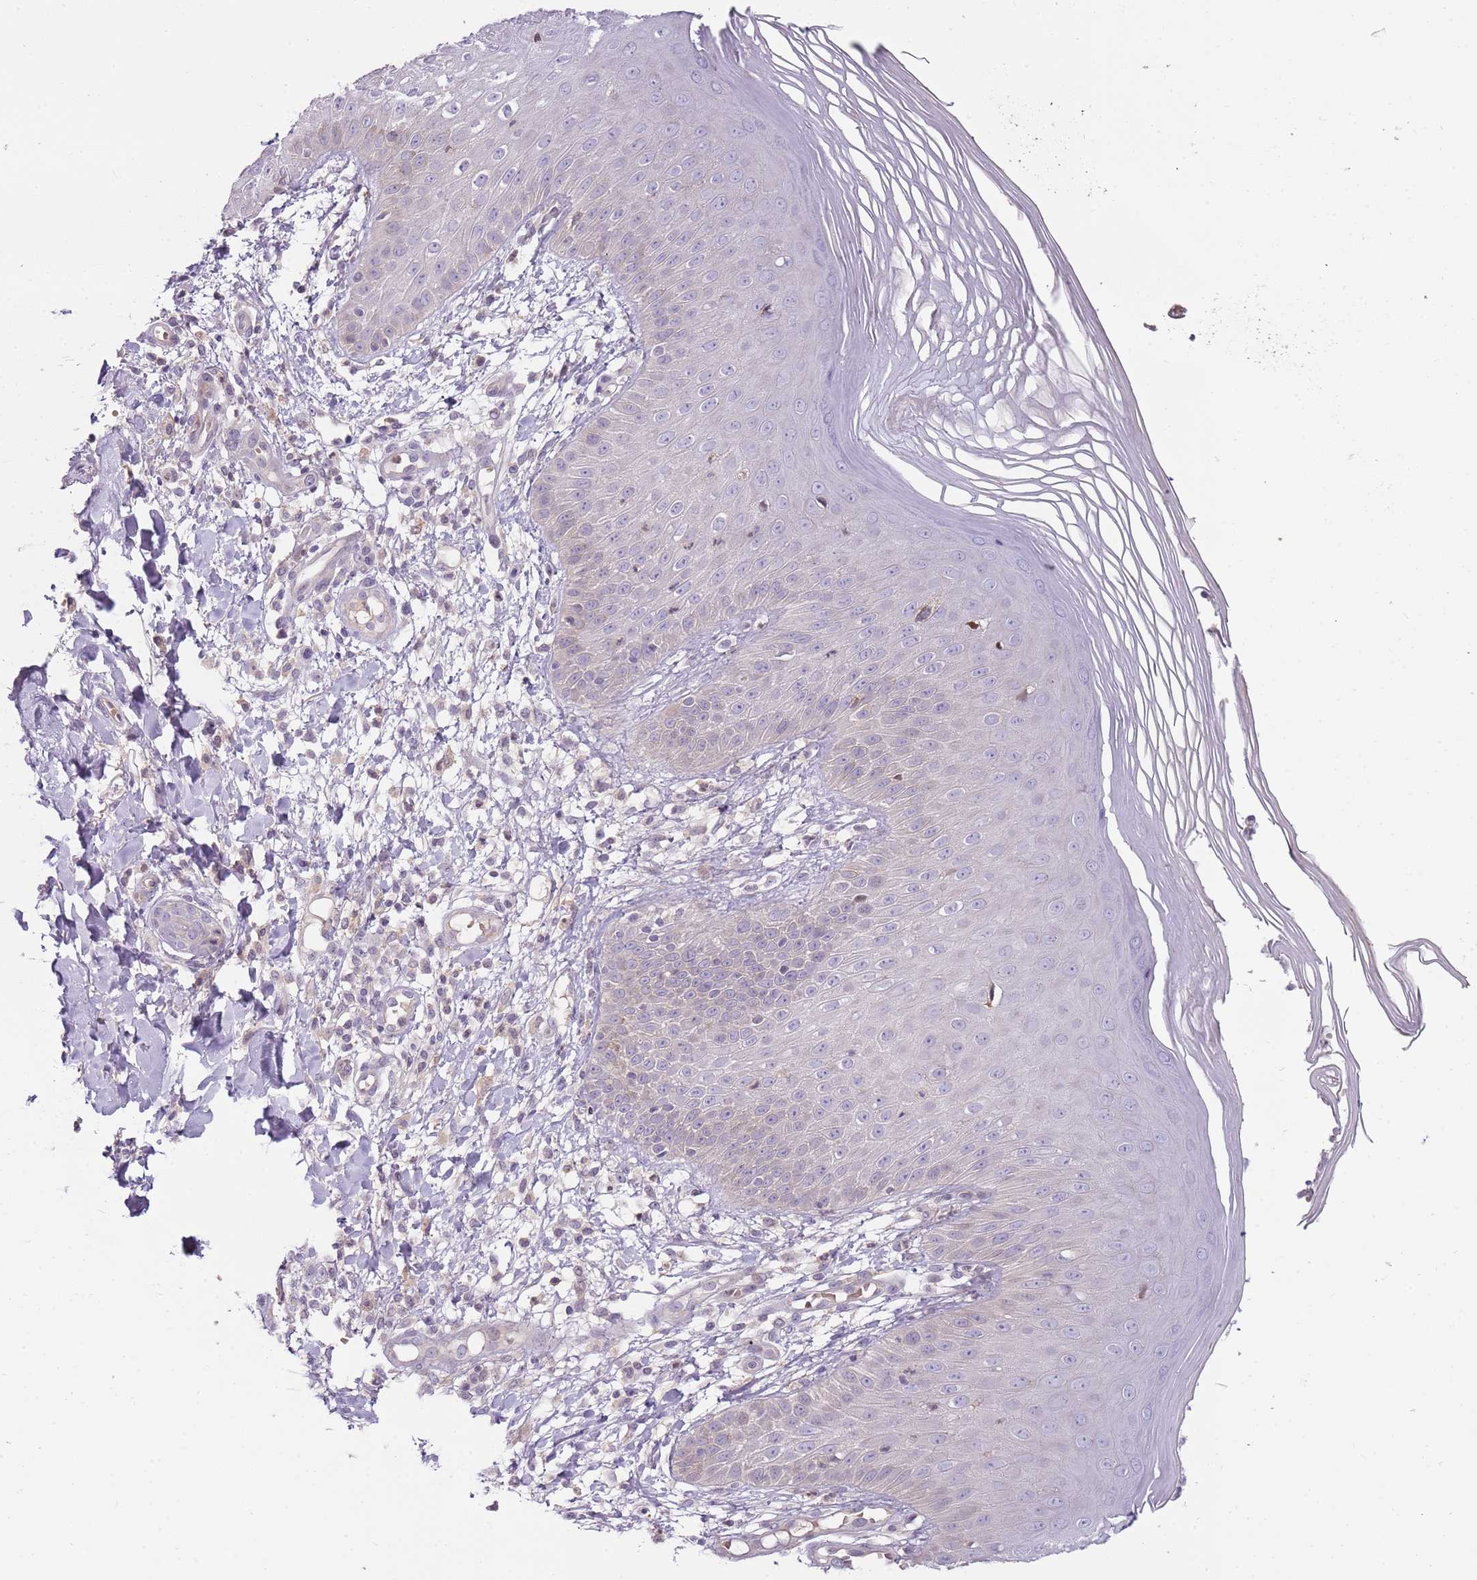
{"staining": {"intensity": "negative", "quantity": "none", "location": "none"}, "tissue": "skin", "cell_type": "Epidermal cells", "image_type": "normal", "snomed": [{"axis": "morphology", "description": "Normal tissue, NOS"}, {"axis": "morphology", "description": "Inflammation, NOS"}, {"axis": "topography", "description": "Soft tissue"}, {"axis": "topography", "description": "Anal"}], "caption": "Immunohistochemical staining of benign skin reveals no significant staining in epidermal cells.", "gene": "ARHGAP5", "patient": {"sex": "female", "age": 15}}